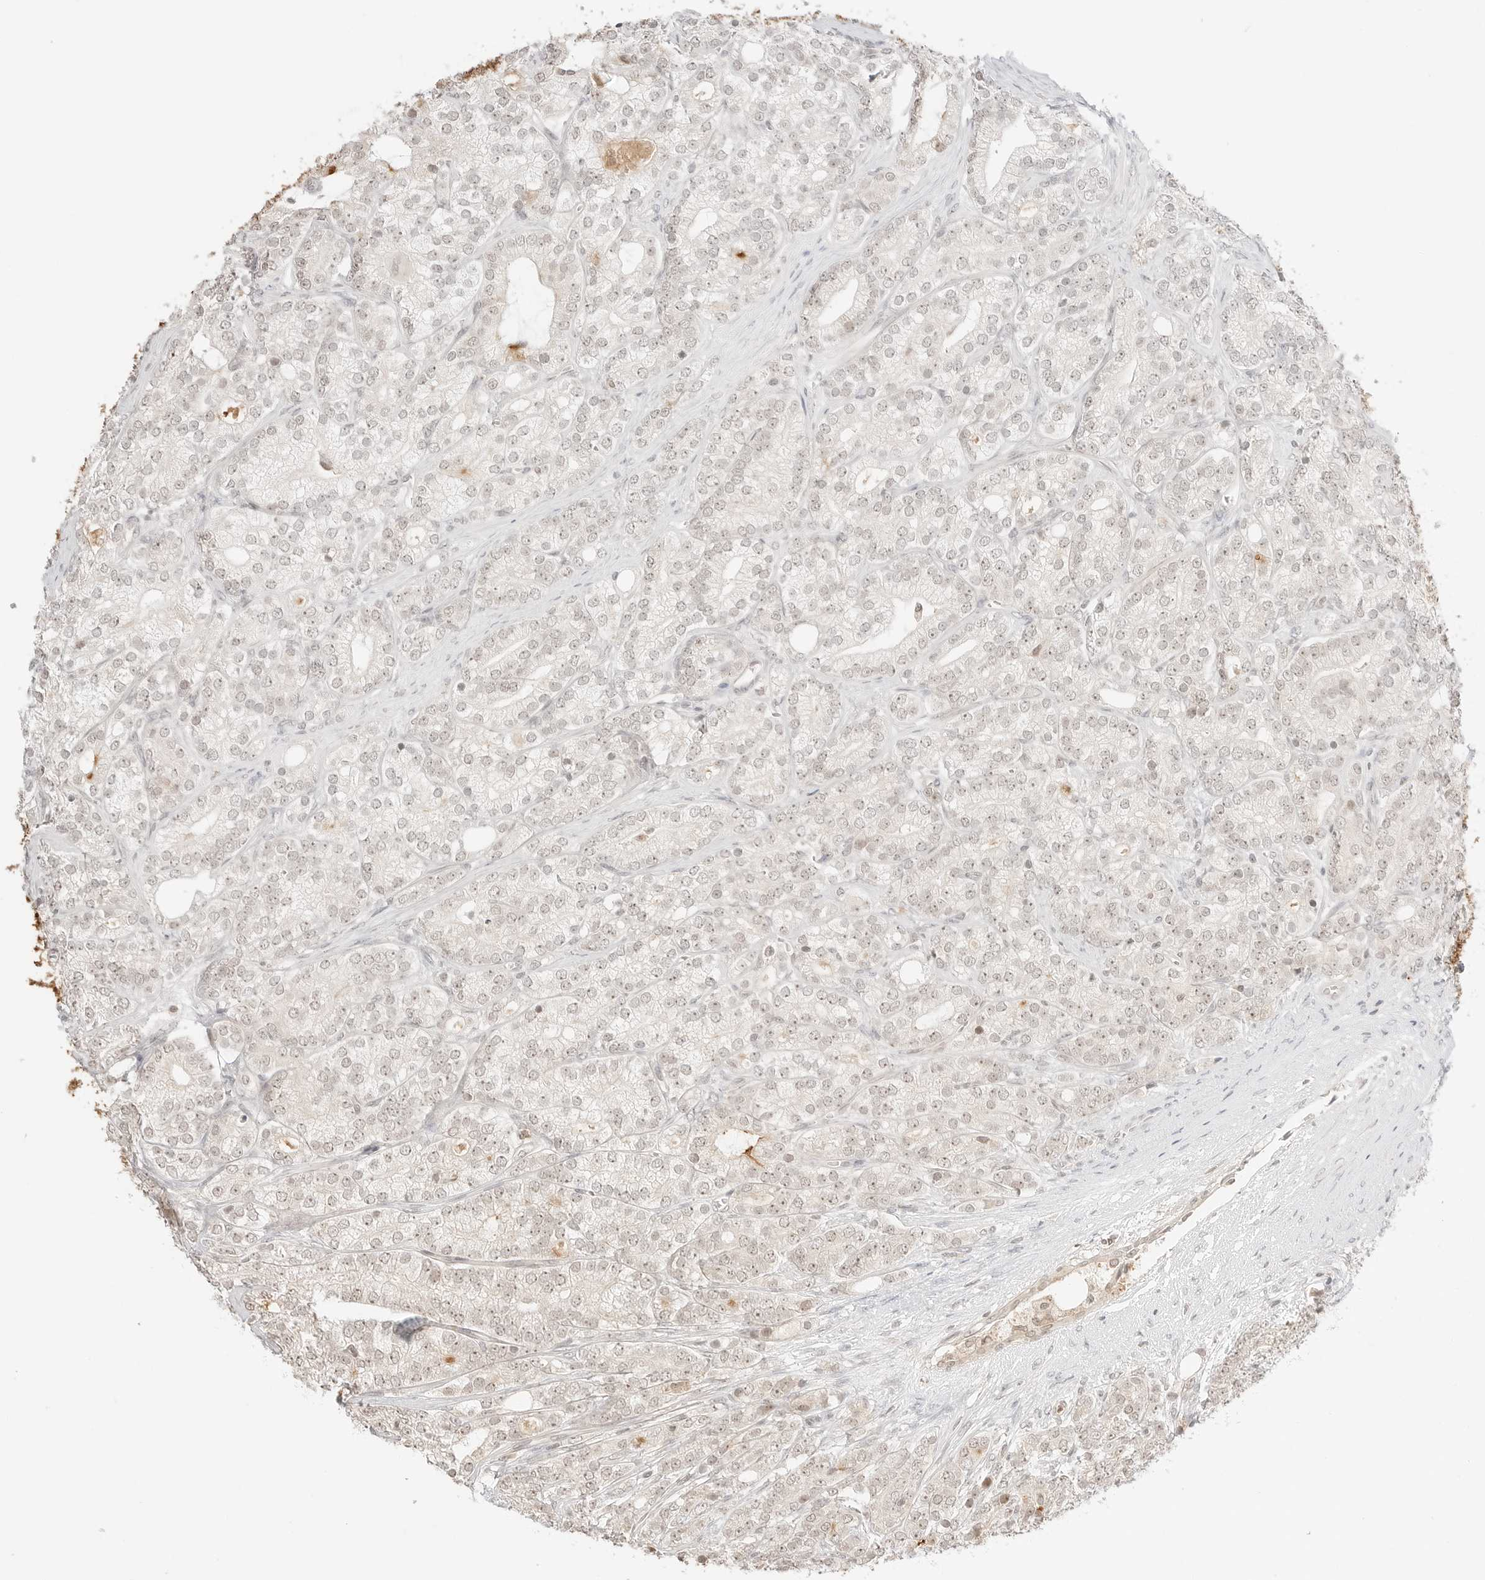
{"staining": {"intensity": "weak", "quantity": "25%-75%", "location": "nuclear"}, "tissue": "prostate cancer", "cell_type": "Tumor cells", "image_type": "cancer", "snomed": [{"axis": "morphology", "description": "Adenocarcinoma, High grade"}, {"axis": "topography", "description": "Prostate"}], "caption": "Weak nuclear staining is identified in approximately 25%-75% of tumor cells in prostate cancer.", "gene": "RPS6KL1", "patient": {"sex": "male", "age": 57}}